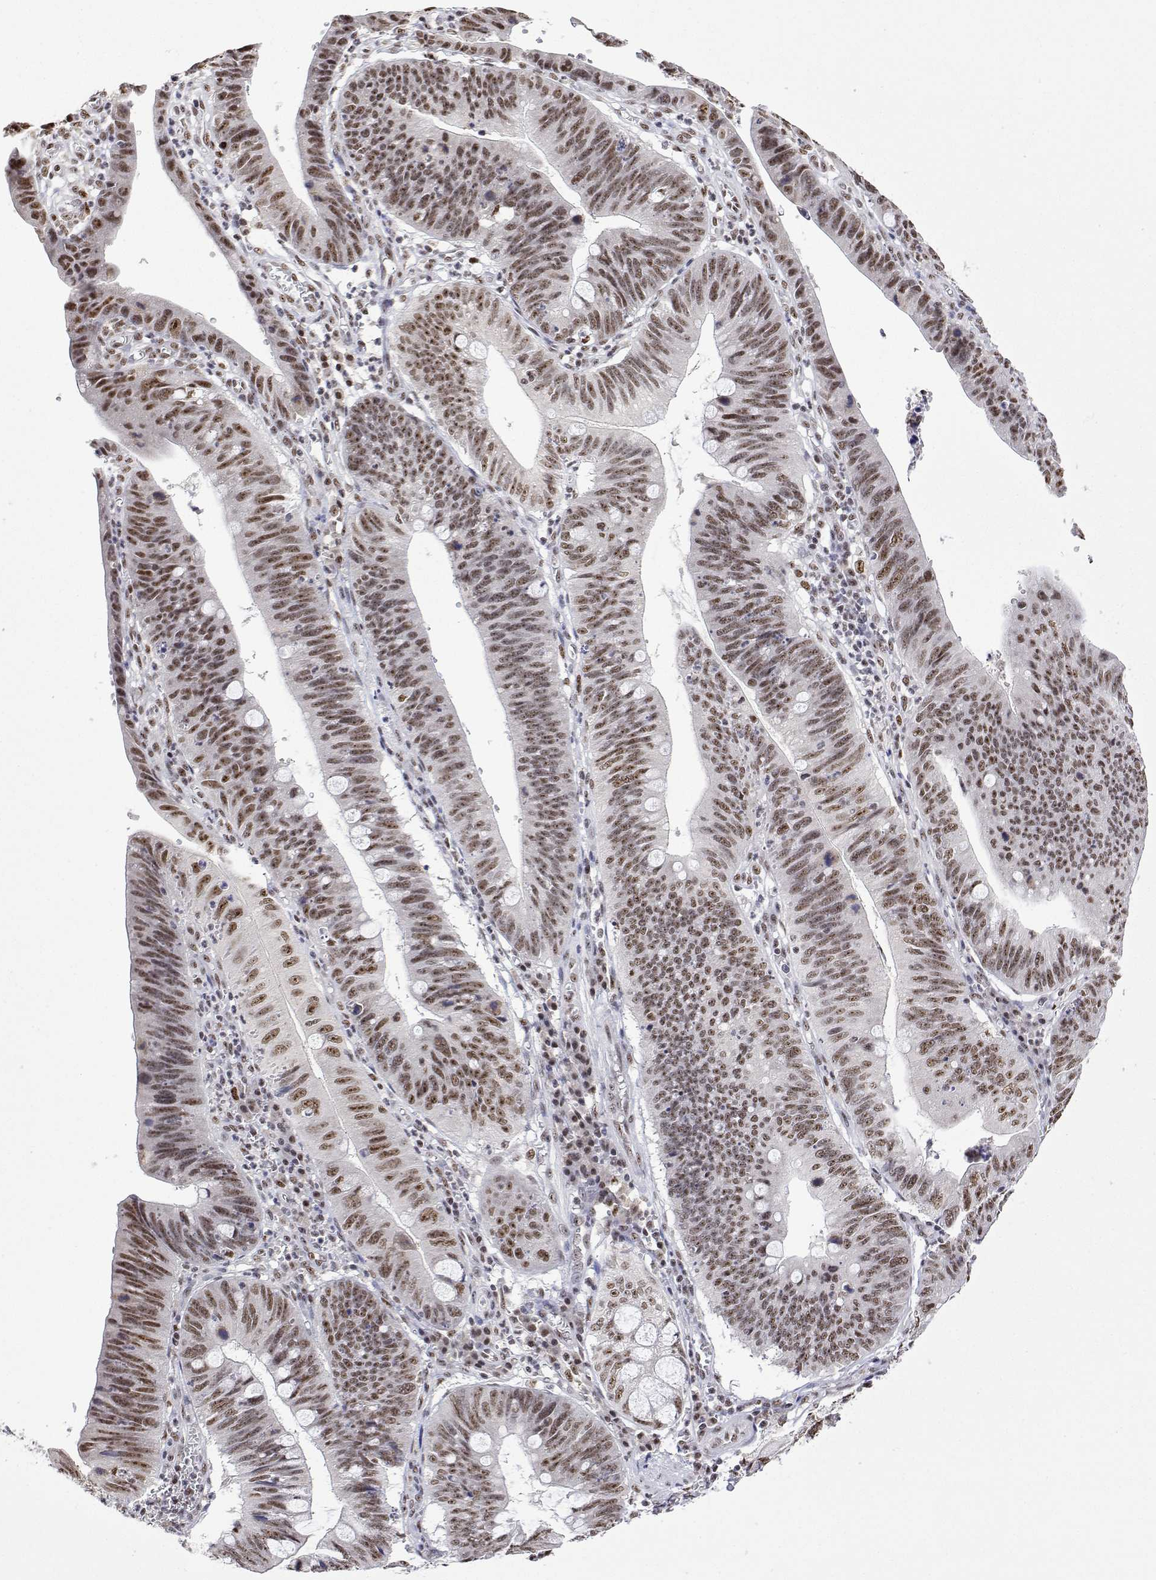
{"staining": {"intensity": "moderate", "quantity": ">75%", "location": "nuclear"}, "tissue": "stomach cancer", "cell_type": "Tumor cells", "image_type": "cancer", "snomed": [{"axis": "morphology", "description": "Adenocarcinoma, NOS"}, {"axis": "topography", "description": "Stomach"}], "caption": "Moderate nuclear staining for a protein is appreciated in about >75% of tumor cells of adenocarcinoma (stomach) using immunohistochemistry (IHC).", "gene": "ADAR", "patient": {"sex": "male", "age": 59}}